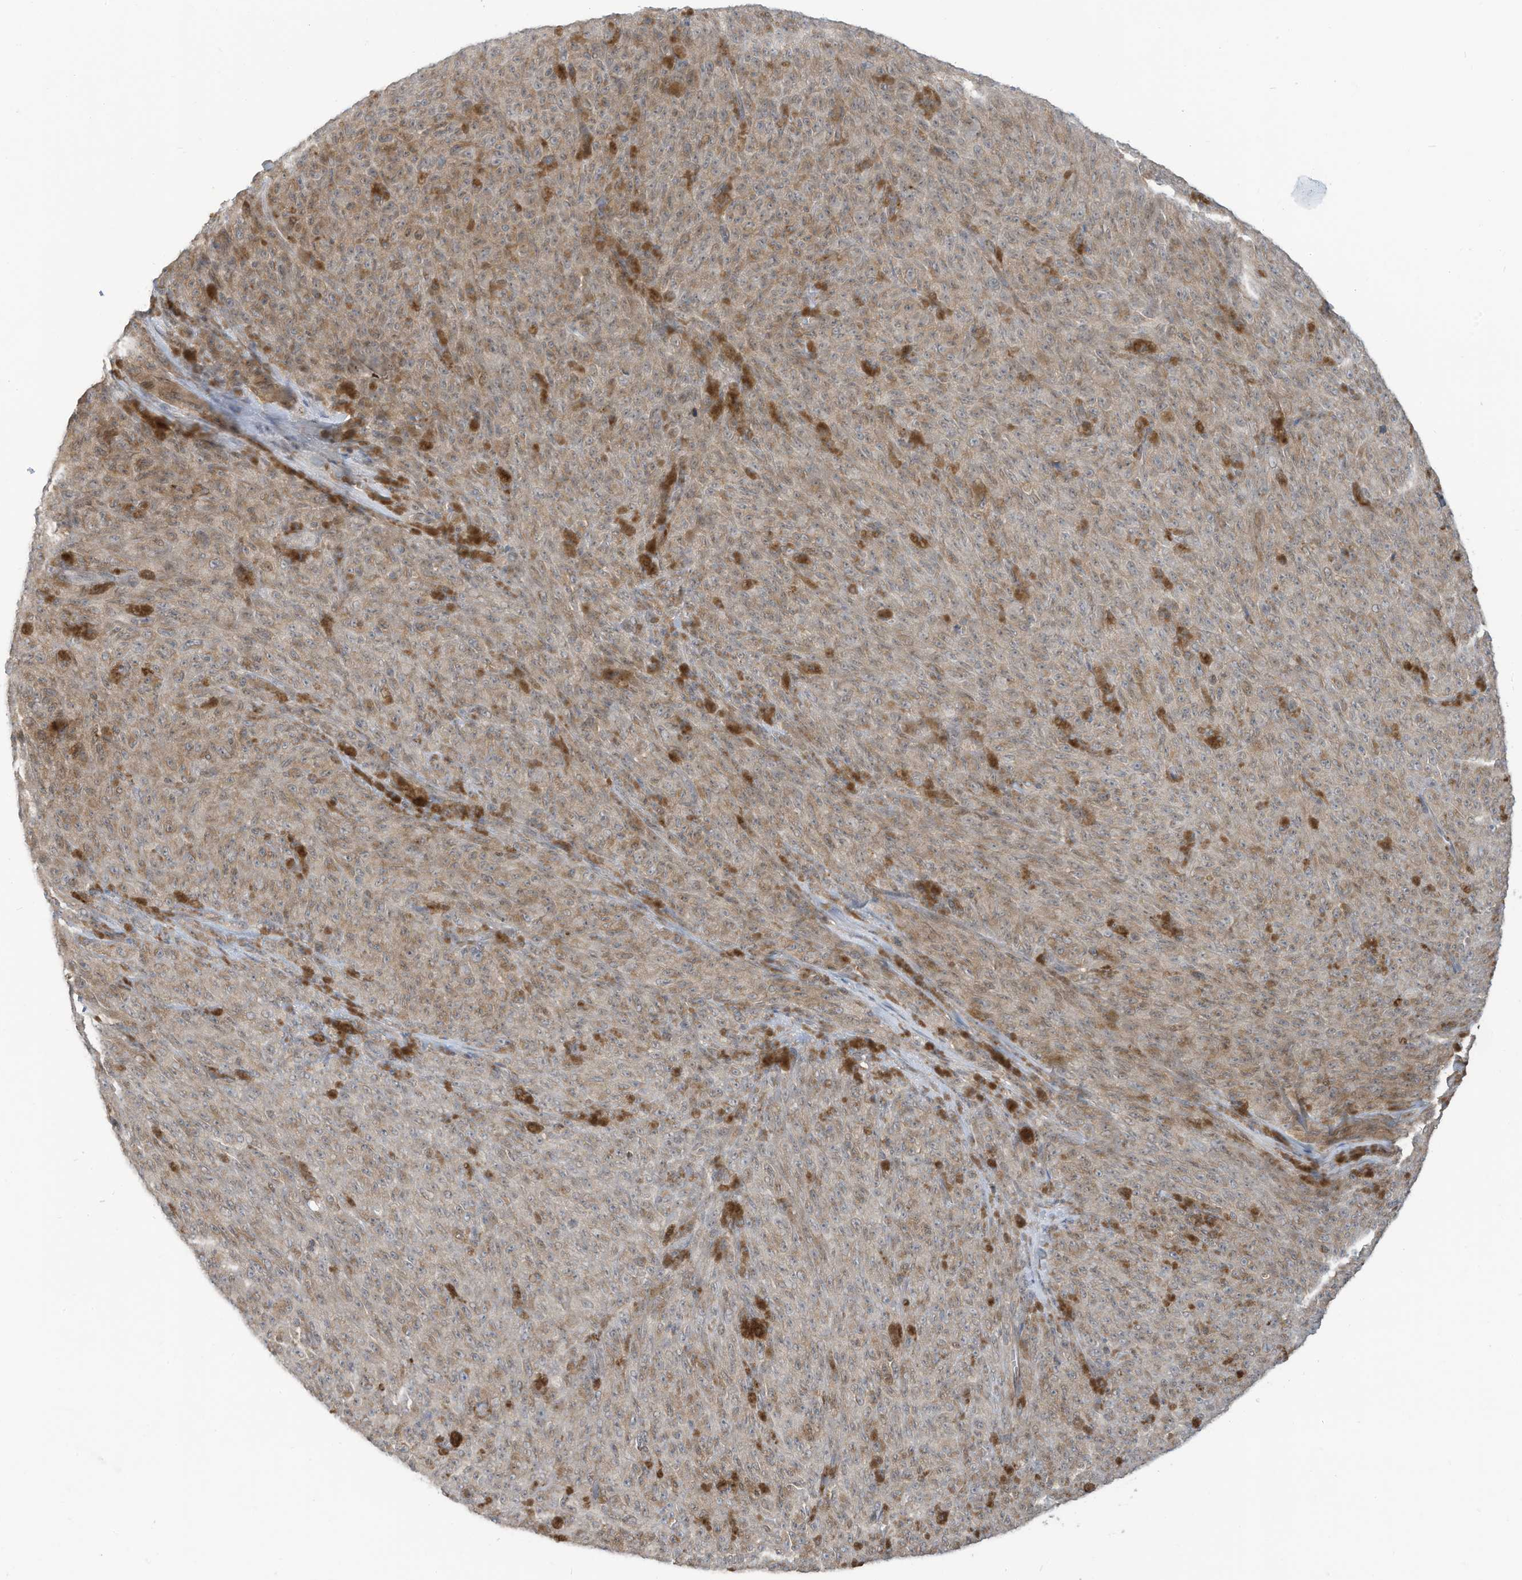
{"staining": {"intensity": "moderate", "quantity": ">75%", "location": "cytoplasmic/membranous"}, "tissue": "melanoma", "cell_type": "Tumor cells", "image_type": "cancer", "snomed": [{"axis": "morphology", "description": "Malignant melanoma, NOS"}, {"axis": "topography", "description": "Skin"}], "caption": "Moderate cytoplasmic/membranous expression for a protein is appreciated in about >75% of tumor cells of melanoma using immunohistochemistry.", "gene": "DZIP3", "patient": {"sex": "female", "age": 82}}